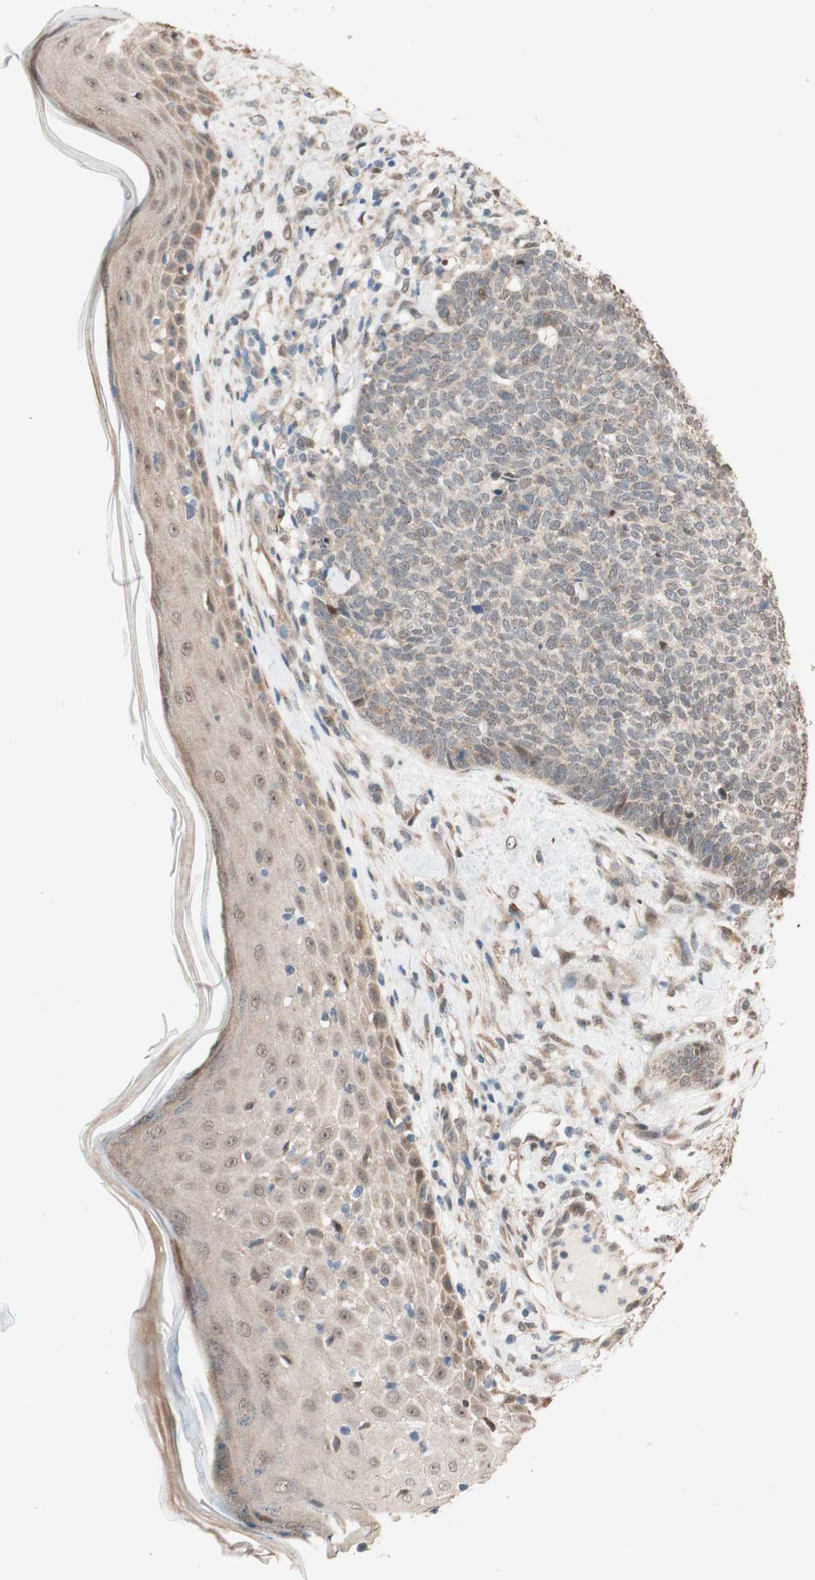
{"staining": {"intensity": "weak", "quantity": "<25%", "location": "nuclear"}, "tissue": "skin cancer", "cell_type": "Tumor cells", "image_type": "cancer", "snomed": [{"axis": "morphology", "description": "Basal cell carcinoma"}, {"axis": "topography", "description": "Skin"}], "caption": "DAB (3,3'-diaminobenzidine) immunohistochemical staining of human skin basal cell carcinoma exhibits no significant expression in tumor cells. (Stains: DAB (3,3'-diaminobenzidine) immunohistochemistry (IHC) with hematoxylin counter stain, Microscopy: brightfield microscopy at high magnification).", "gene": "CCNC", "patient": {"sex": "female", "age": 84}}